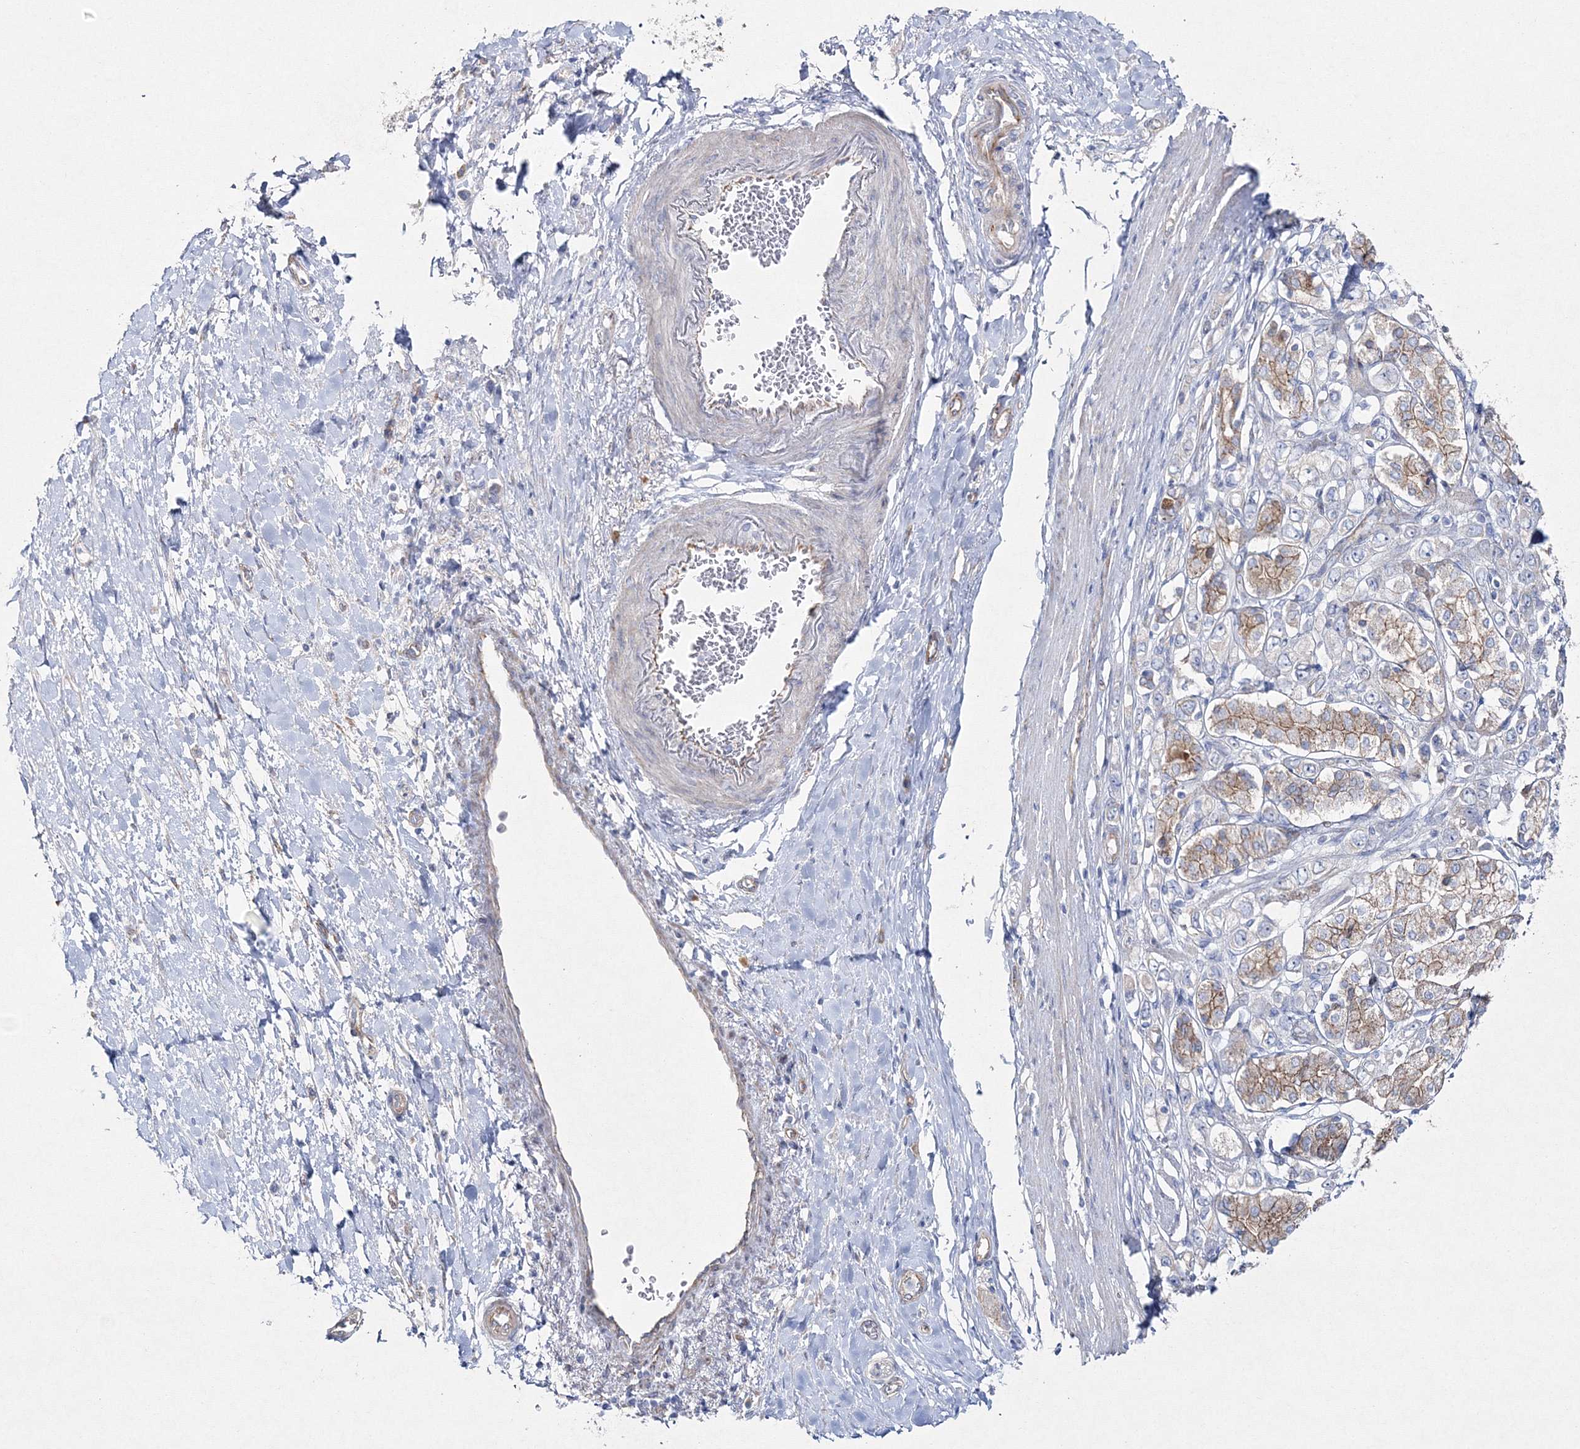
{"staining": {"intensity": "moderate", "quantity": "25%-75%", "location": "cytoplasmic/membranous"}, "tissue": "stomach cancer", "cell_type": "Tumor cells", "image_type": "cancer", "snomed": [{"axis": "morphology", "description": "Adenocarcinoma, NOS"}, {"axis": "topography", "description": "Stomach"}], "caption": "Stomach cancer (adenocarcinoma) was stained to show a protein in brown. There is medium levels of moderate cytoplasmic/membranous staining in about 25%-75% of tumor cells. (brown staining indicates protein expression, while blue staining denotes nuclei).", "gene": "NAA40", "patient": {"sex": "female", "age": 65}}